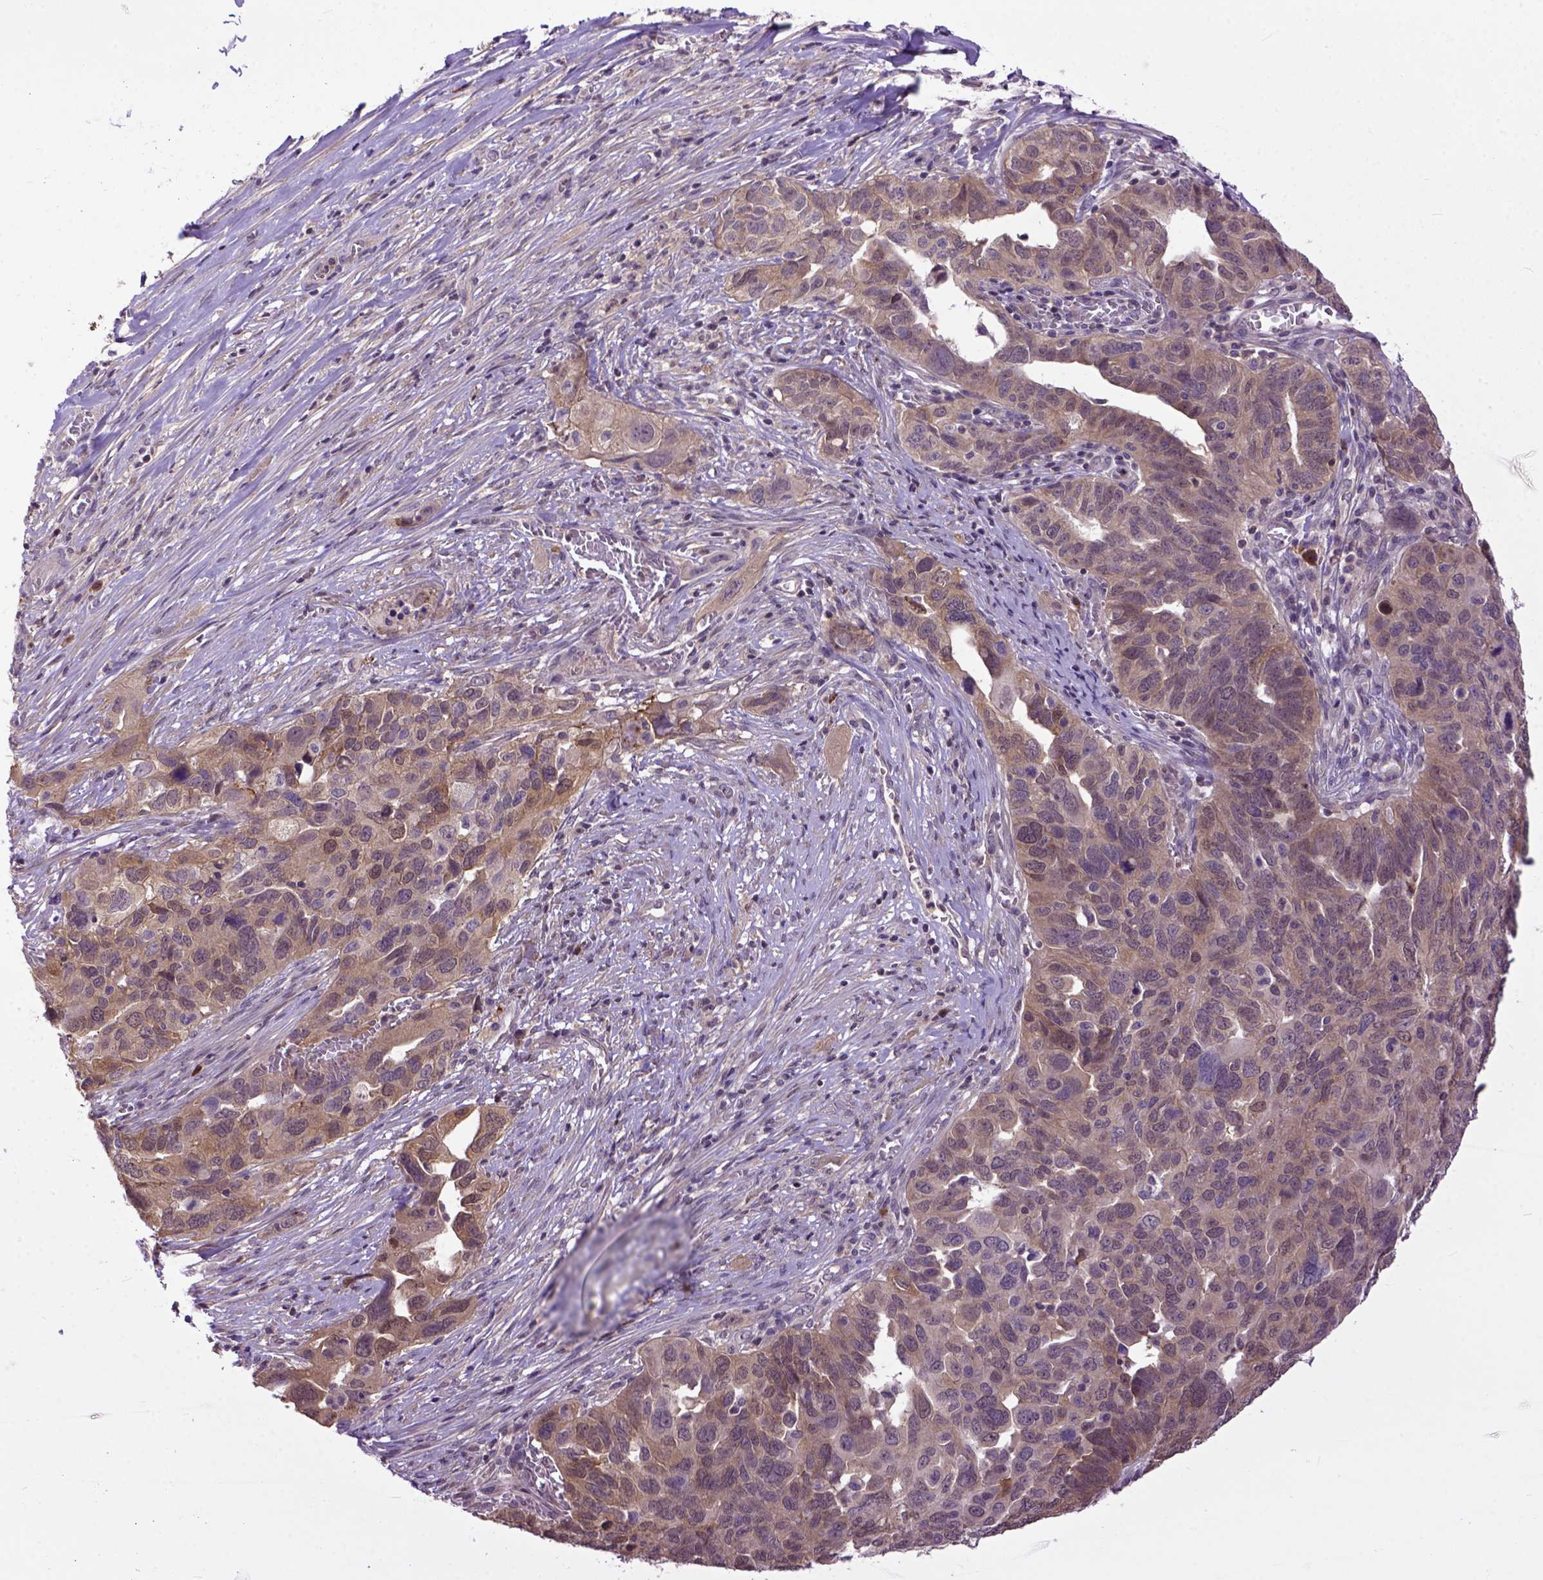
{"staining": {"intensity": "moderate", "quantity": ">75%", "location": "cytoplasmic/membranous"}, "tissue": "ovarian cancer", "cell_type": "Tumor cells", "image_type": "cancer", "snomed": [{"axis": "morphology", "description": "Carcinoma, endometroid"}, {"axis": "topography", "description": "Soft tissue"}, {"axis": "topography", "description": "Ovary"}], "caption": "Approximately >75% of tumor cells in human ovarian cancer reveal moderate cytoplasmic/membranous protein expression as visualized by brown immunohistochemical staining.", "gene": "CPNE1", "patient": {"sex": "female", "age": 52}}